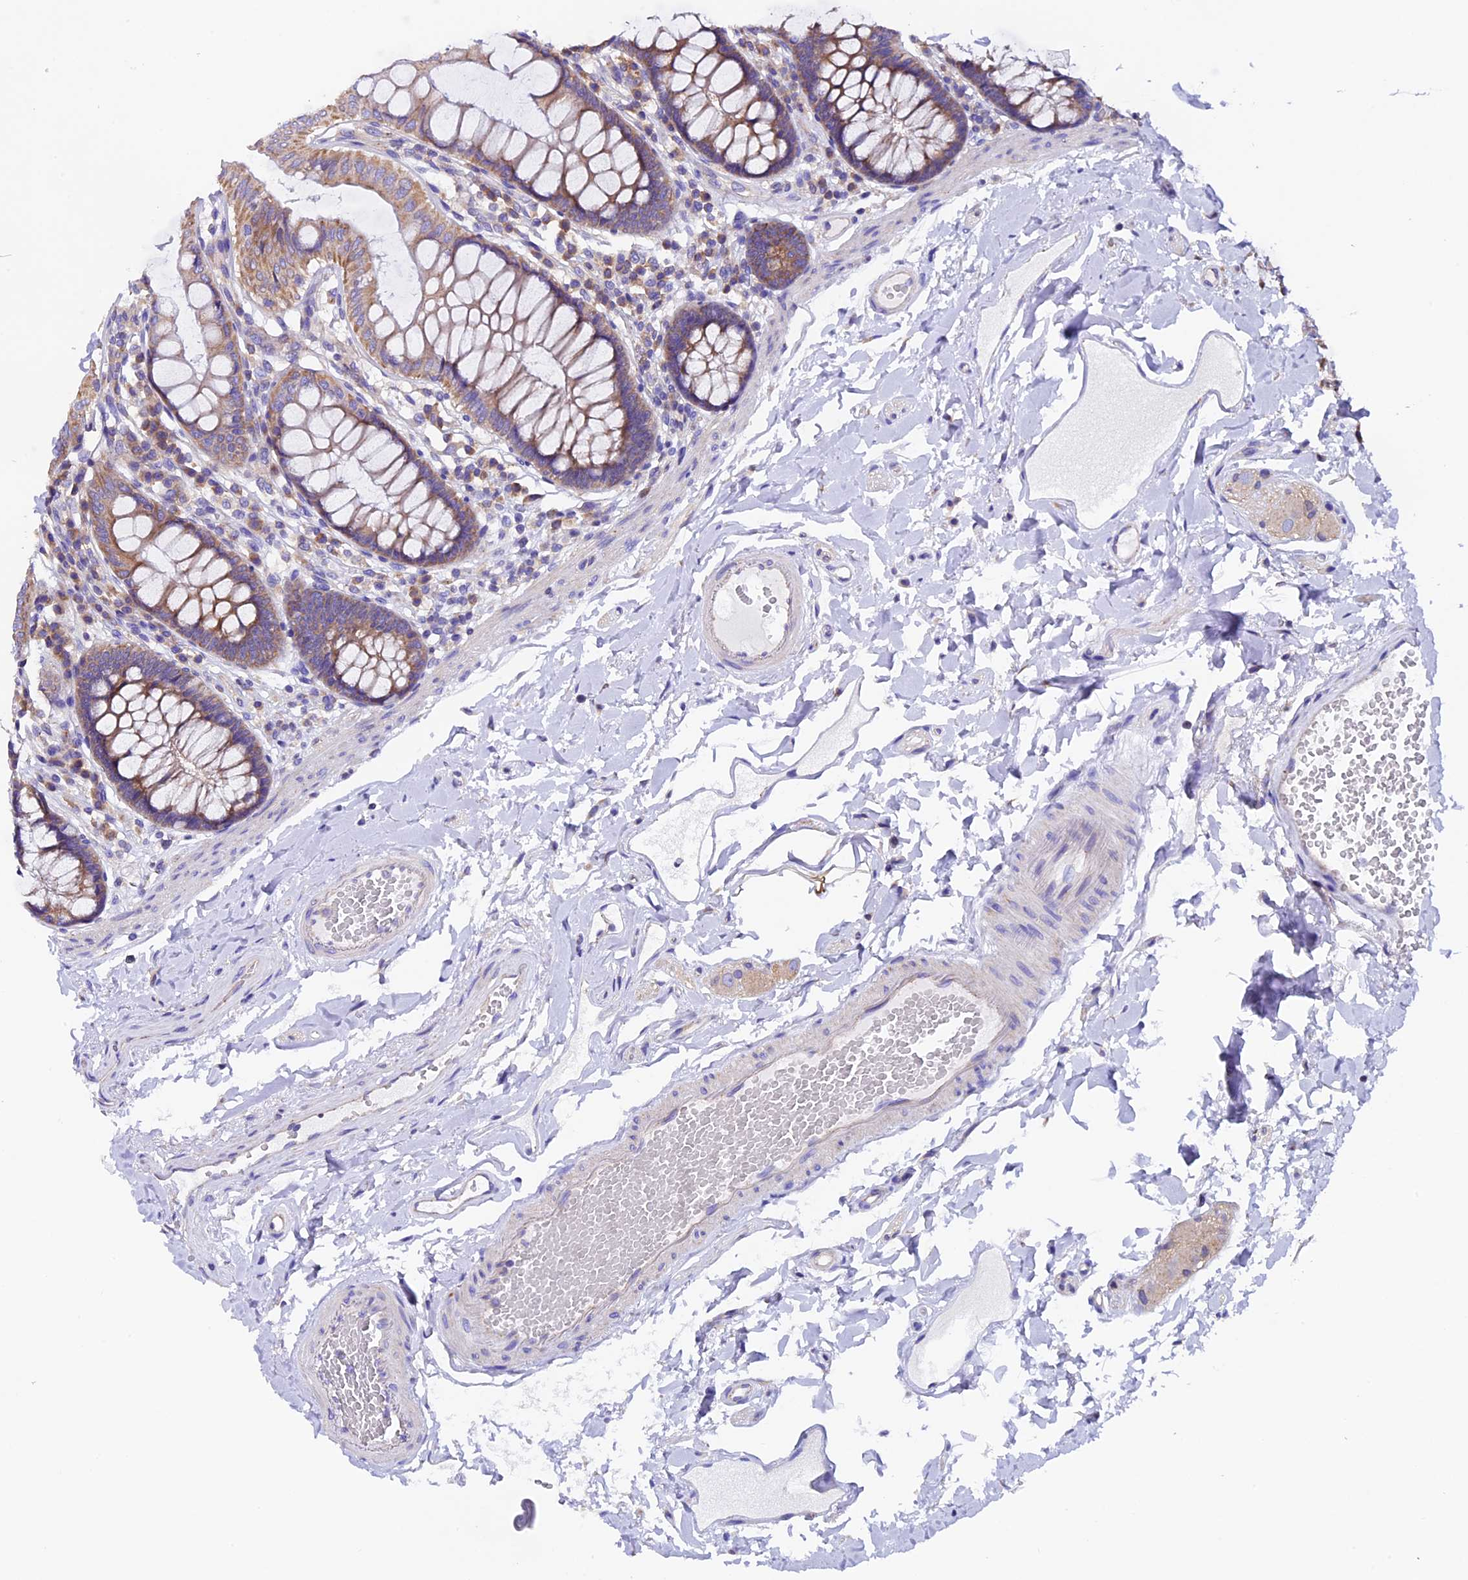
{"staining": {"intensity": "weak", "quantity": "<25%", "location": "cytoplasmic/membranous"}, "tissue": "colon", "cell_type": "Endothelial cells", "image_type": "normal", "snomed": [{"axis": "morphology", "description": "Normal tissue, NOS"}, {"axis": "topography", "description": "Colon"}], "caption": "DAB immunohistochemical staining of benign colon demonstrates no significant staining in endothelial cells.", "gene": "COMTD1", "patient": {"sex": "male", "age": 84}}